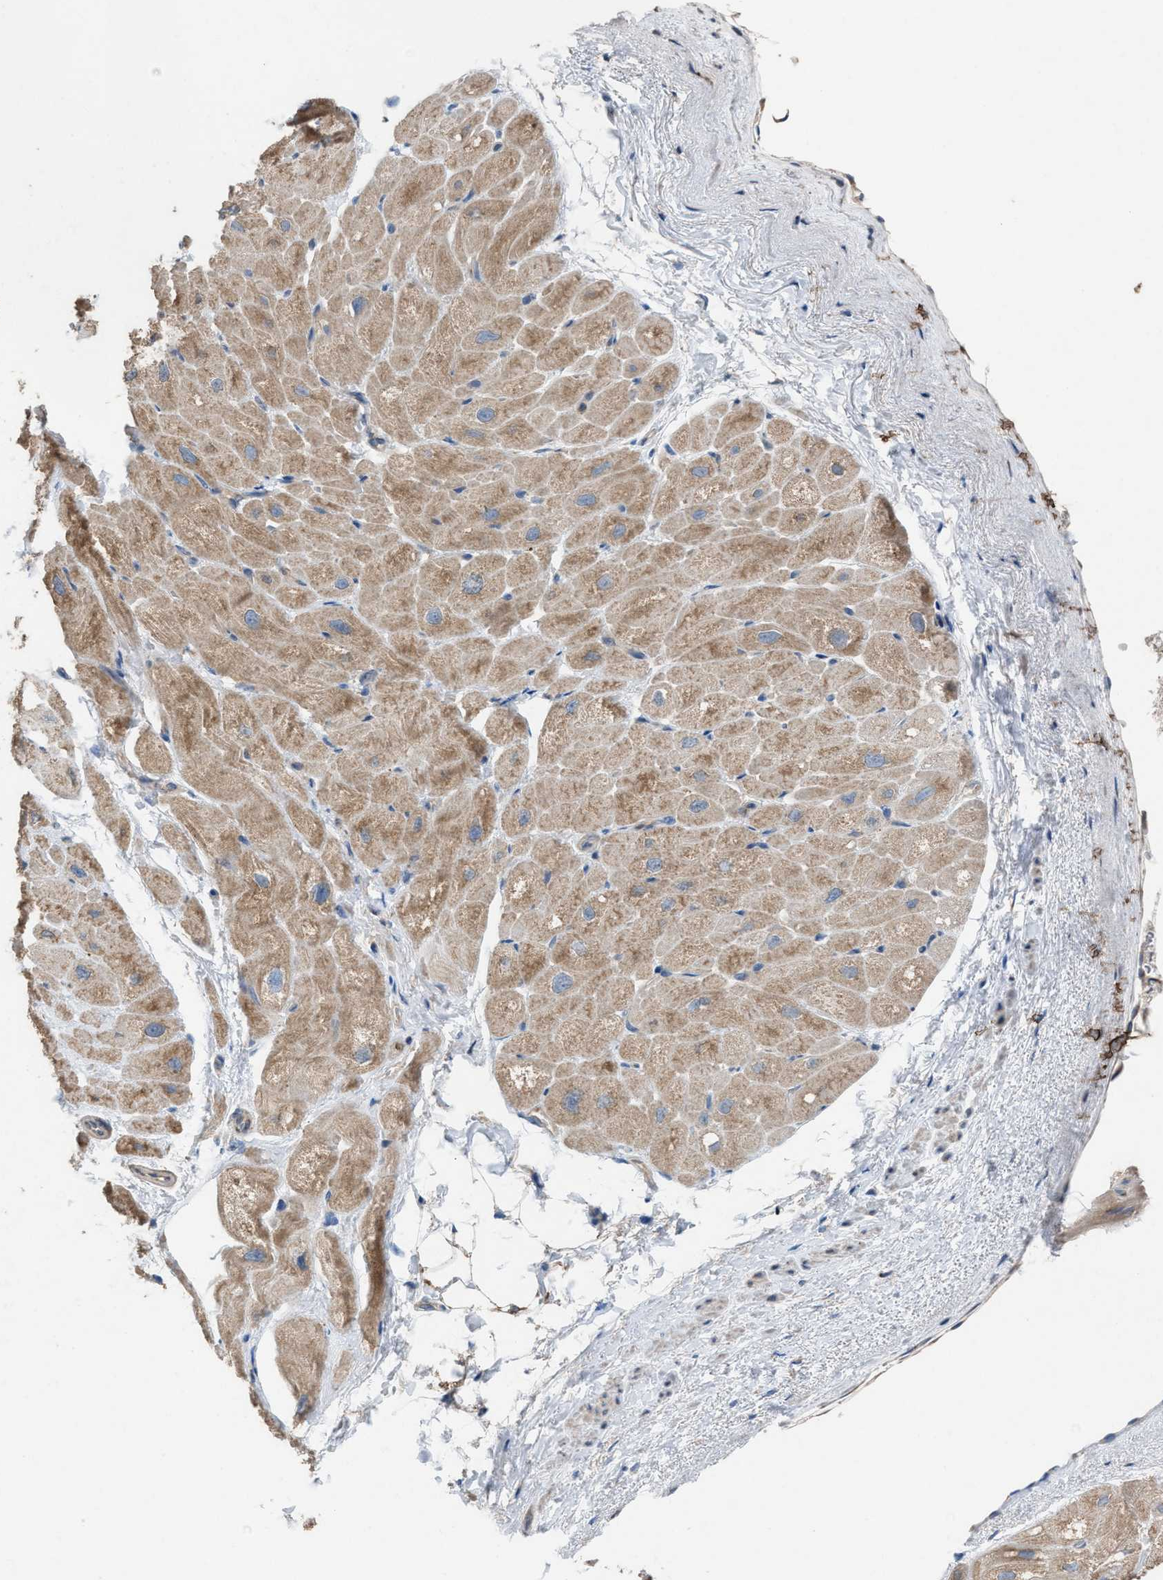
{"staining": {"intensity": "weak", "quantity": ">75%", "location": "cytoplasmic/membranous"}, "tissue": "heart muscle", "cell_type": "Cardiomyocytes", "image_type": "normal", "snomed": [{"axis": "morphology", "description": "Normal tissue, NOS"}, {"axis": "topography", "description": "Heart"}], "caption": "Weak cytoplasmic/membranous protein expression is seen in about >75% of cardiomyocytes in heart muscle. (DAB IHC, brown staining for protein, blue staining for nuclei).", "gene": "TPK1", "patient": {"sex": "male", "age": 49}}